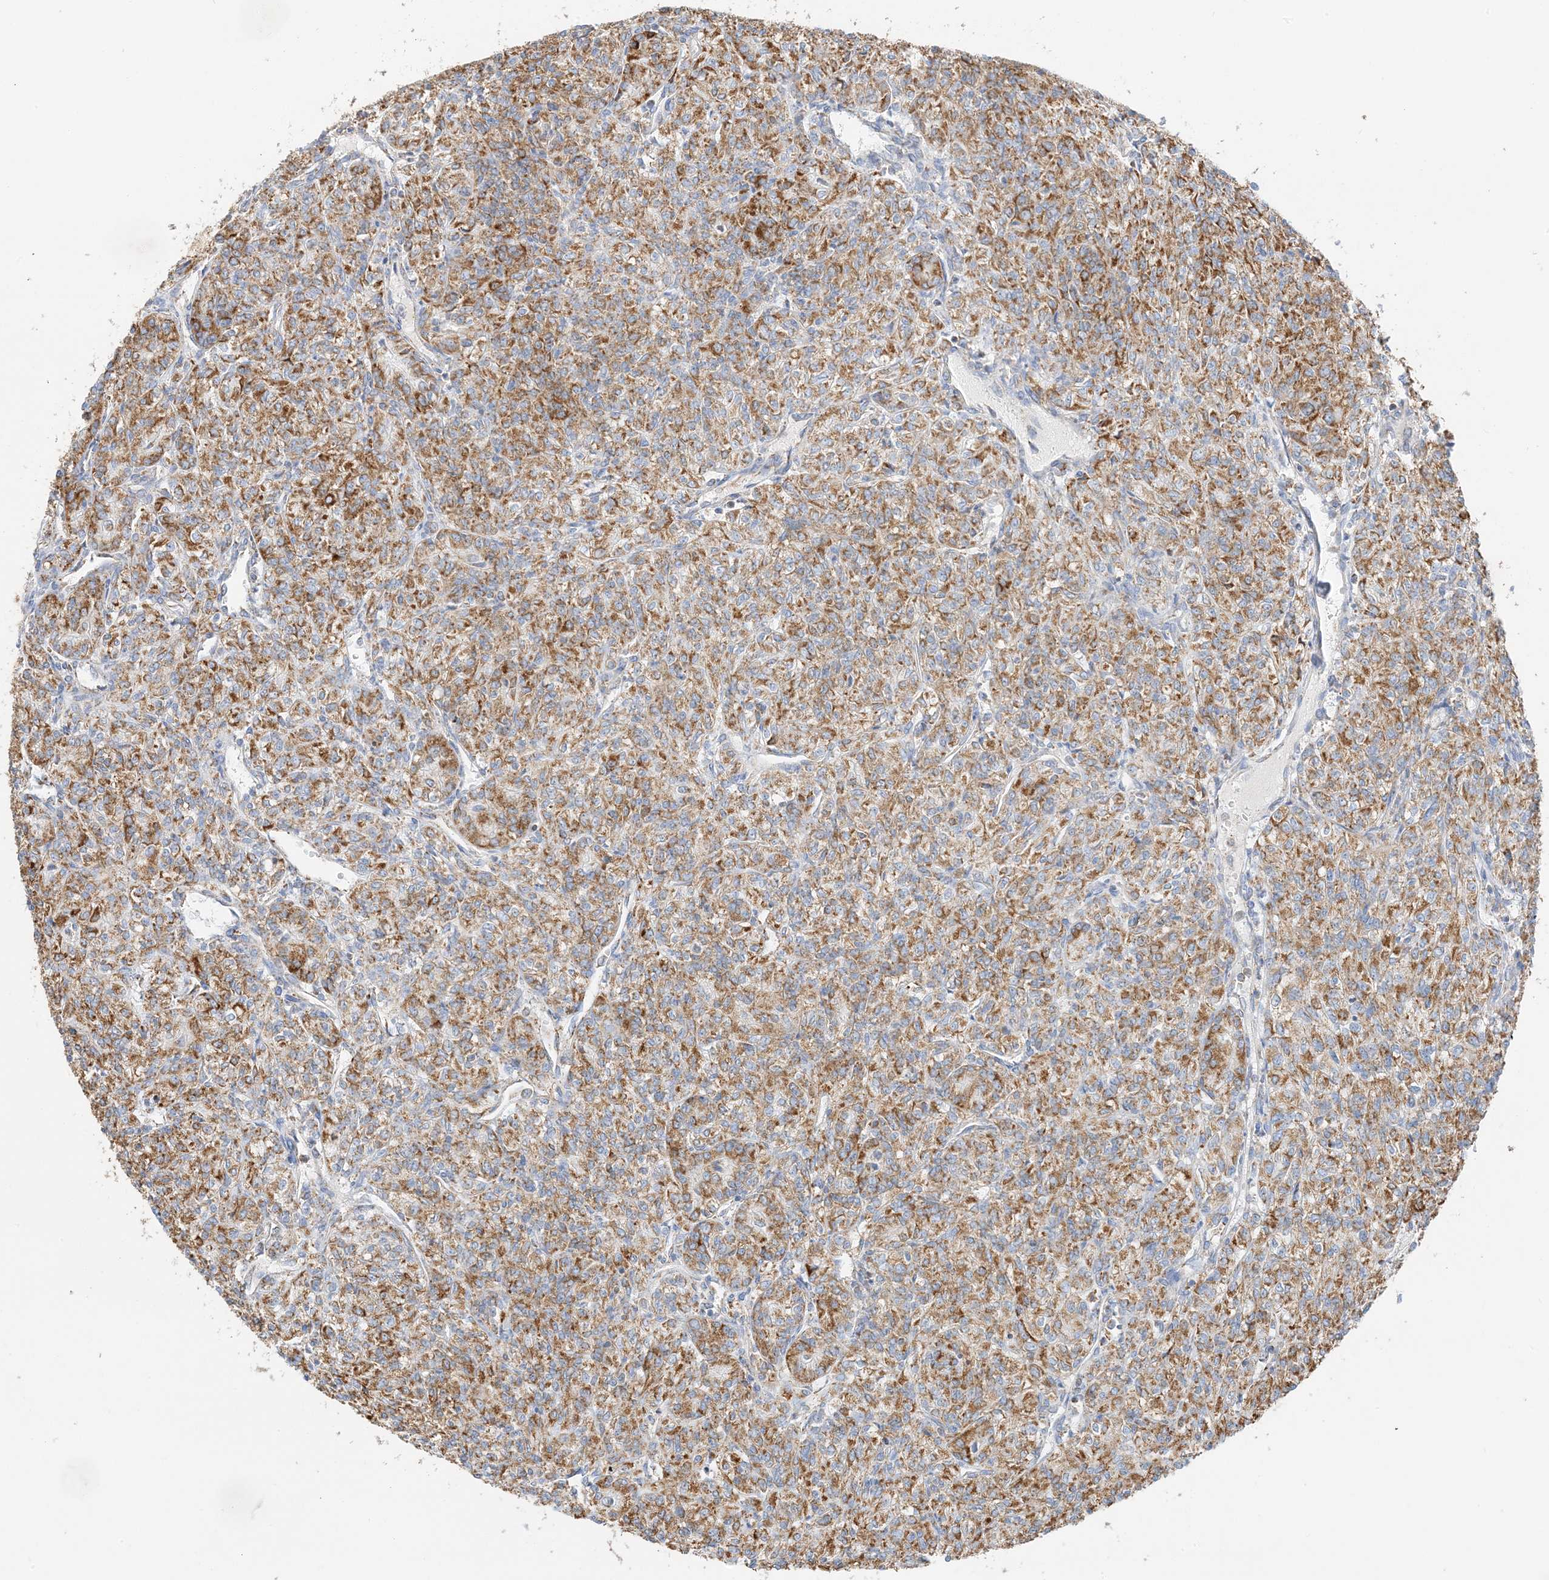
{"staining": {"intensity": "moderate", "quantity": ">75%", "location": "cytoplasmic/membranous"}, "tissue": "renal cancer", "cell_type": "Tumor cells", "image_type": "cancer", "snomed": [{"axis": "morphology", "description": "Adenocarcinoma, NOS"}, {"axis": "topography", "description": "Kidney"}], "caption": "Immunohistochemistry (IHC) micrograph of neoplastic tissue: renal cancer stained using IHC demonstrates medium levels of moderate protein expression localized specifically in the cytoplasmic/membranous of tumor cells, appearing as a cytoplasmic/membranous brown color.", "gene": "CAPN13", "patient": {"sex": "male", "age": 77}}